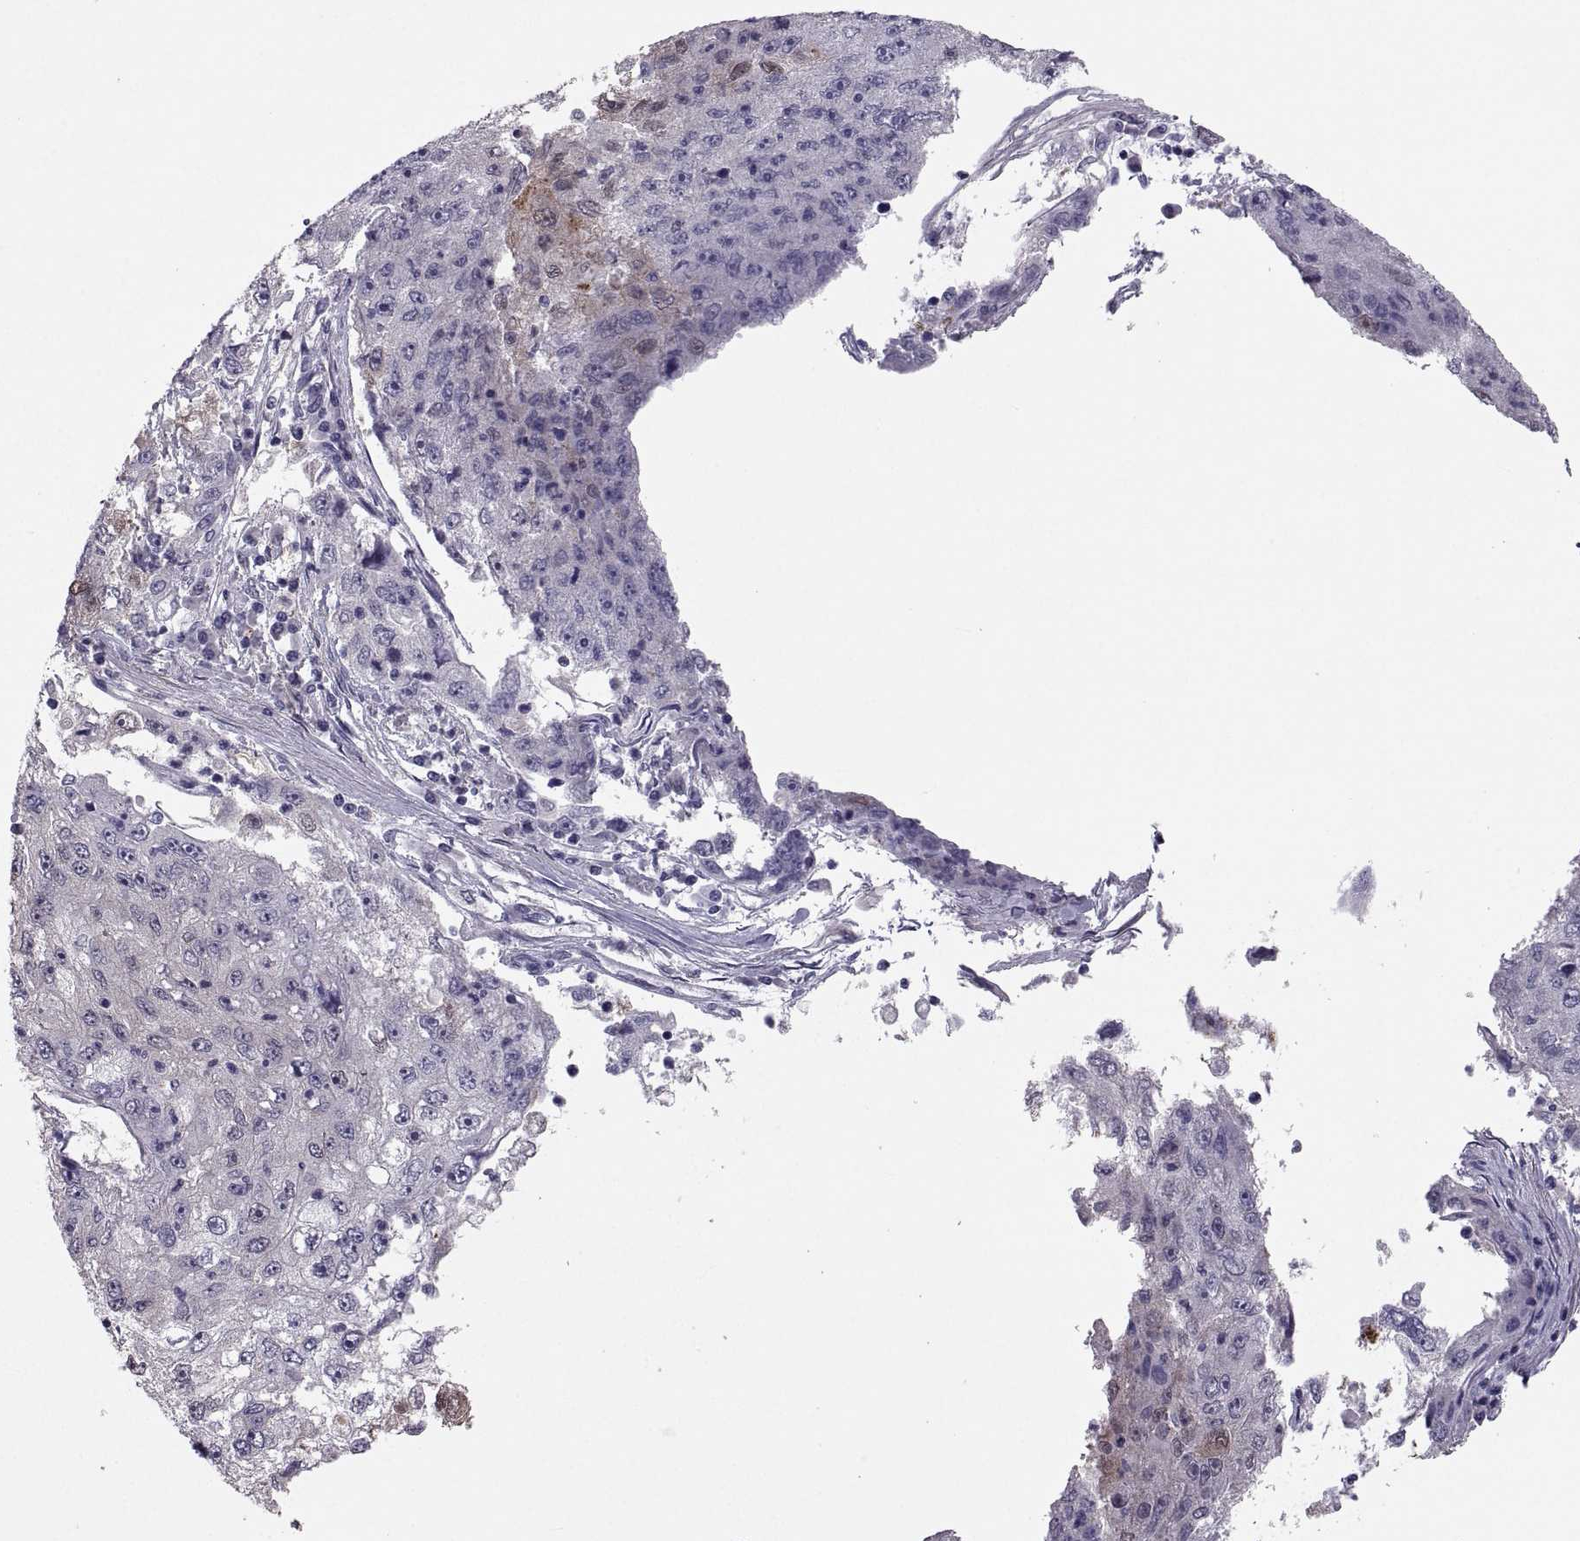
{"staining": {"intensity": "moderate", "quantity": "<25%", "location": "nuclear"}, "tissue": "cervical cancer", "cell_type": "Tumor cells", "image_type": "cancer", "snomed": [{"axis": "morphology", "description": "Squamous cell carcinoma, NOS"}, {"axis": "topography", "description": "Cervix"}], "caption": "Approximately <25% of tumor cells in human cervical cancer (squamous cell carcinoma) reveal moderate nuclear protein staining as visualized by brown immunohistochemical staining.", "gene": "IGSF1", "patient": {"sex": "female", "age": 36}}